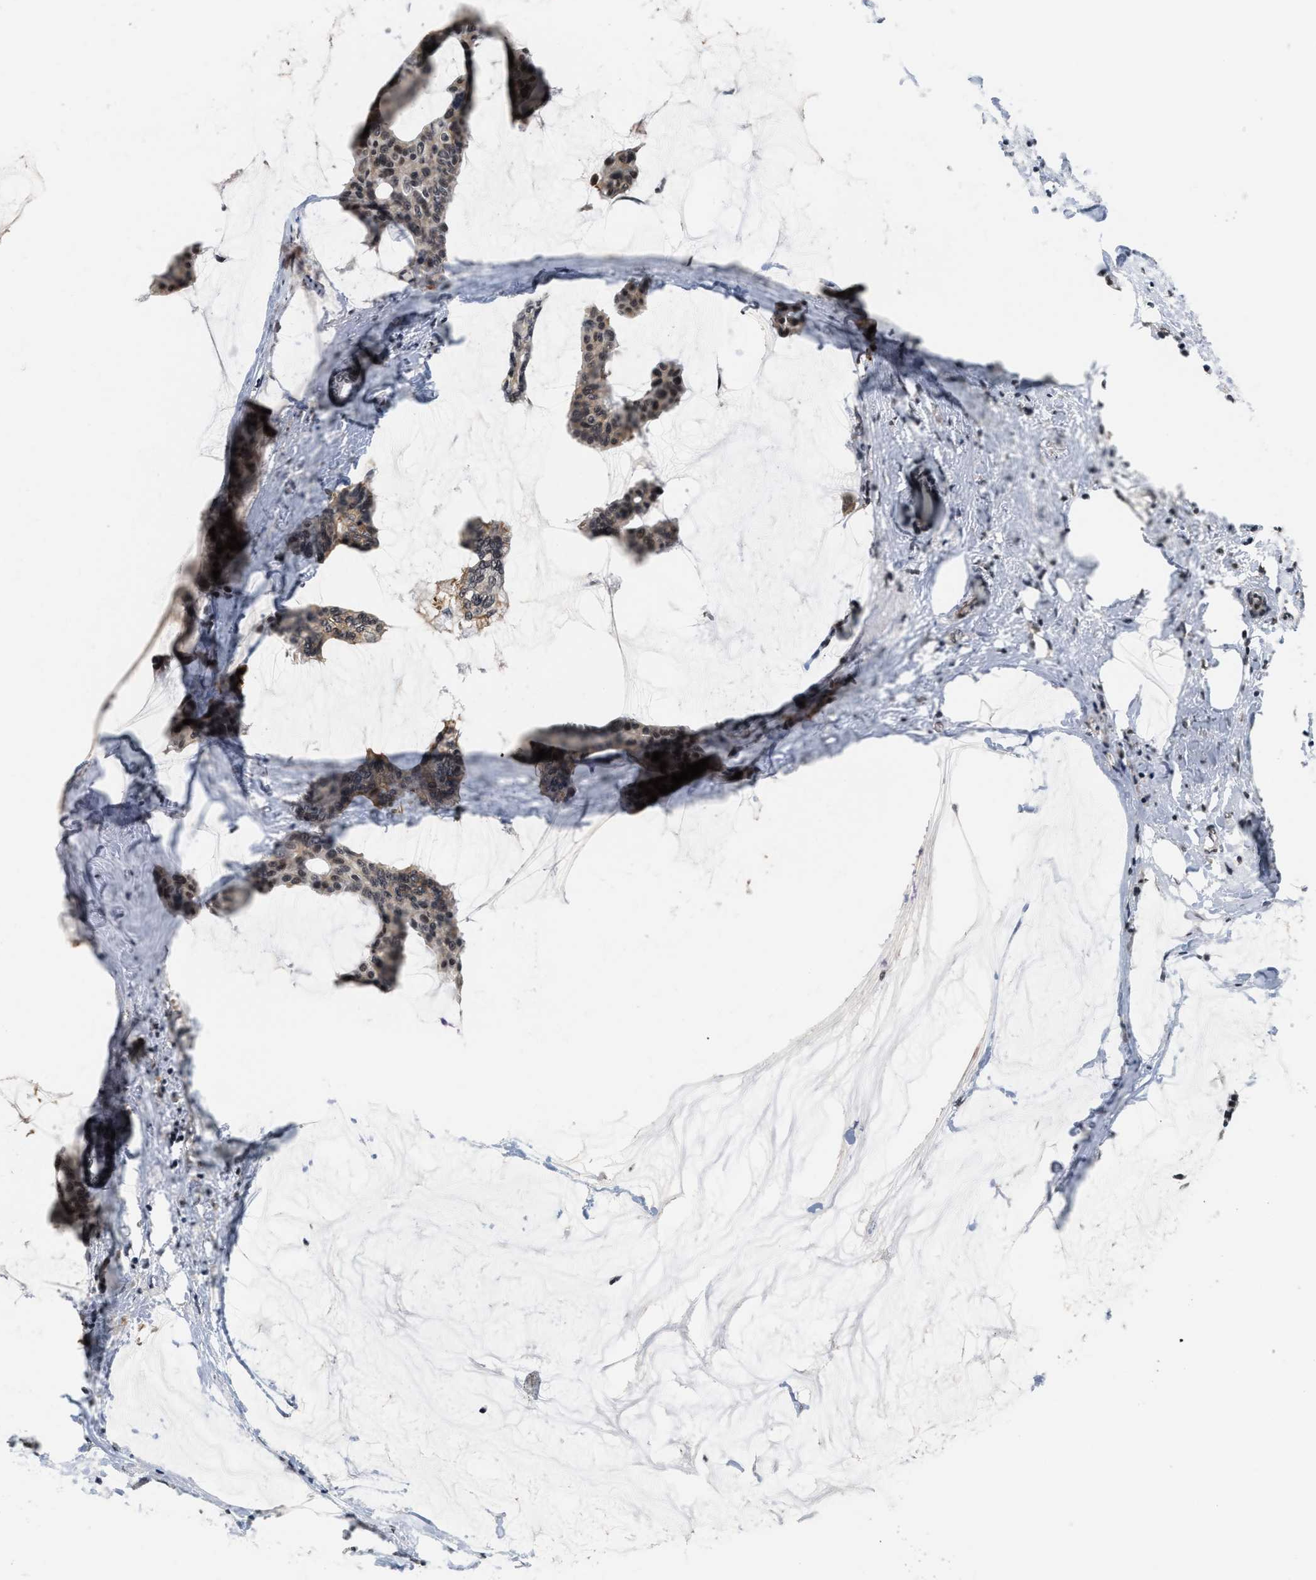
{"staining": {"intensity": "moderate", "quantity": ">75%", "location": "cytoplasmic/membranous"}, "tissue": "breast cancer", "cell_type": "Tumor cells", "image_type": "cancer", "snomed": [{"axis": "morphology", "description": "Duct carcinoma"}, {"axis": "topography", "description": "Breast"}], "caption": "A high-resolution histopathology image shows immunohistochemistry staining of intraductal carcinoma (breast), which reveals moderate cytoplasmic/membranous positivity in approximately >75% of tumor cells.", "gene": "ANKRD6", "patient": {"sex": "female", "age": 93}}